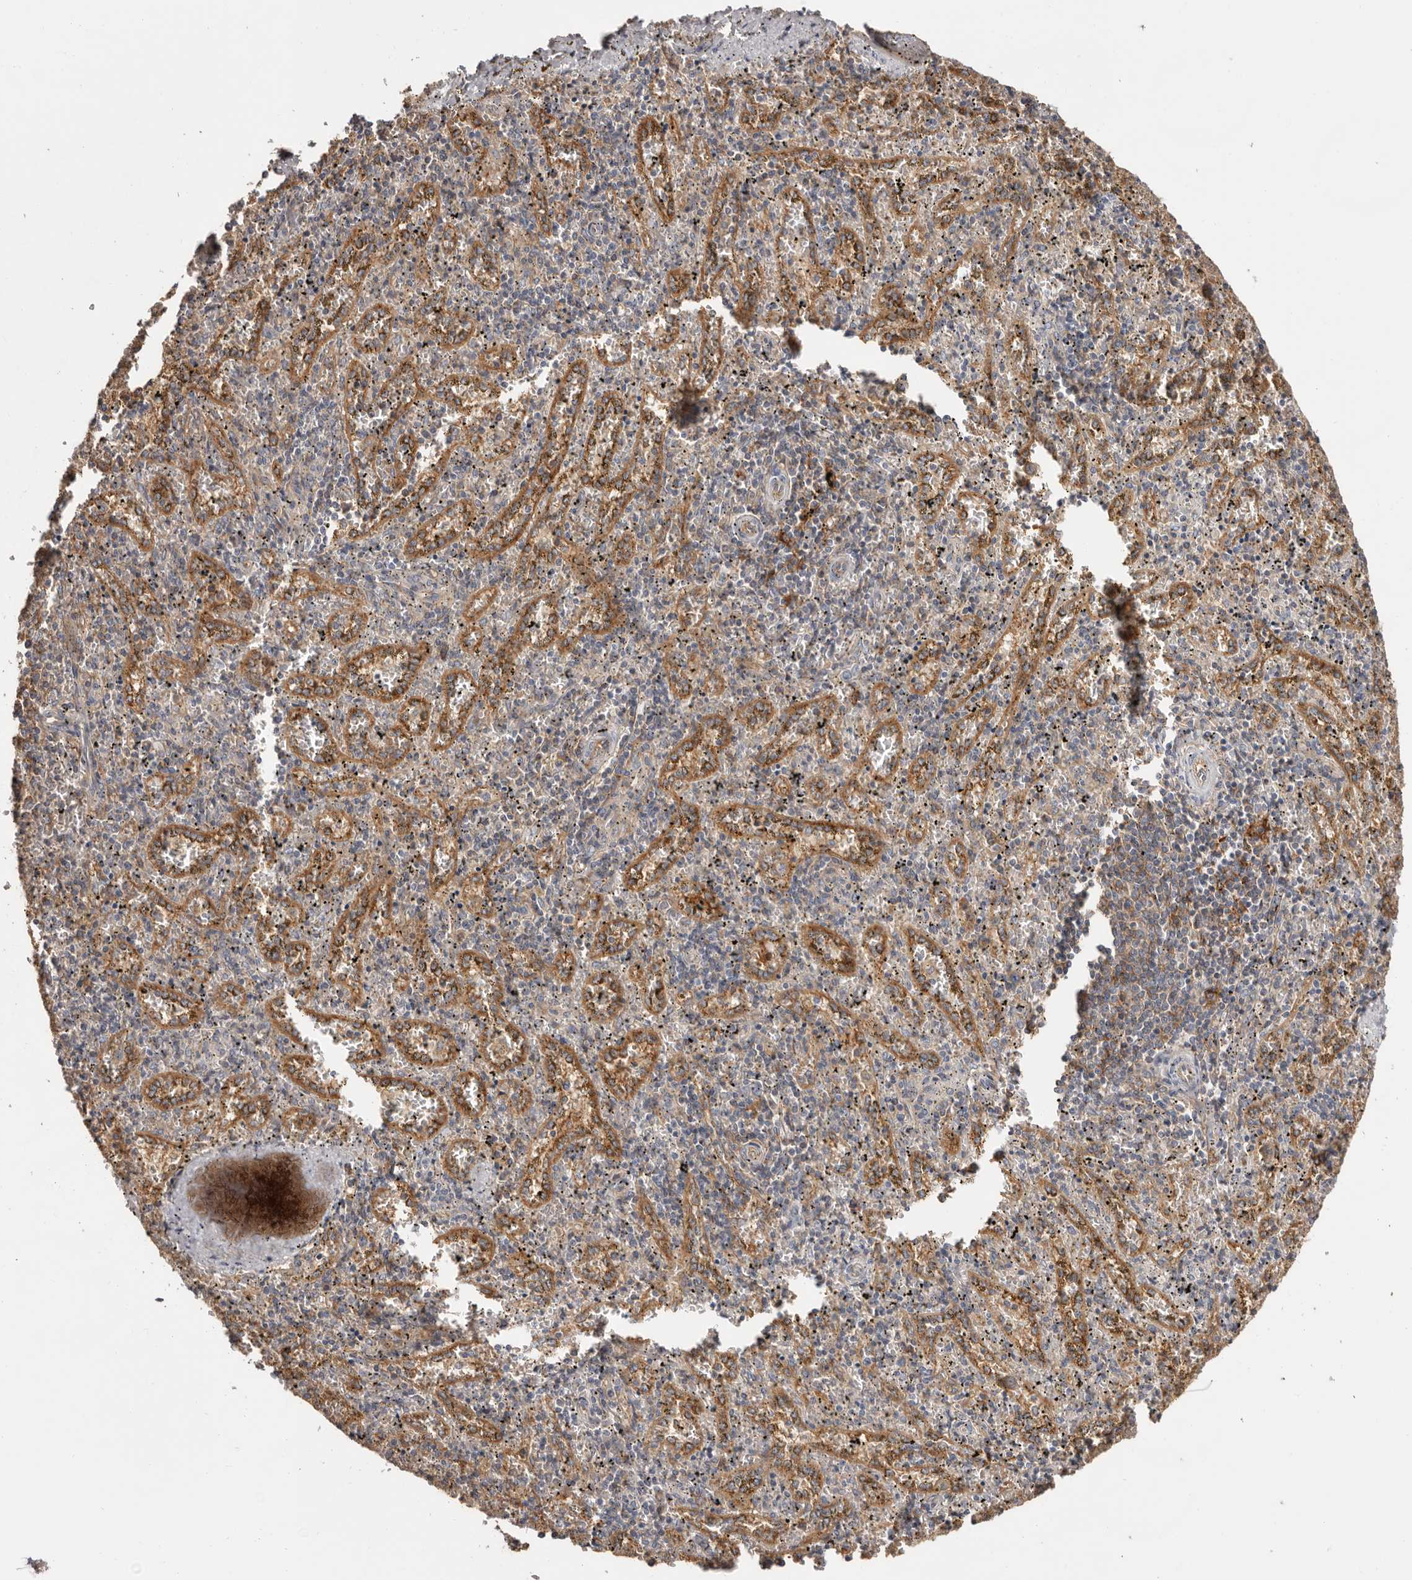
{"staining": {"intensity": "weak", "quantity": "25%-75%", "location": "cytoplasmic/membranous"}, "tissue": "spleen", "cell_type": "Cells in red pulp", "image_type": "normal", "snomed": [{"axis": "morphology", "description": "Normal tissue, NOS"}, {"axis": "topography", "description": "Spleen"}], "caption": "Protein analysis of normal spleen reveals weak cytoplasmic/membranous staining in about 25%-75% of cells in red pulp.", "gene": "MMACHC", "patient": {"sex": "male", "age": 11}}